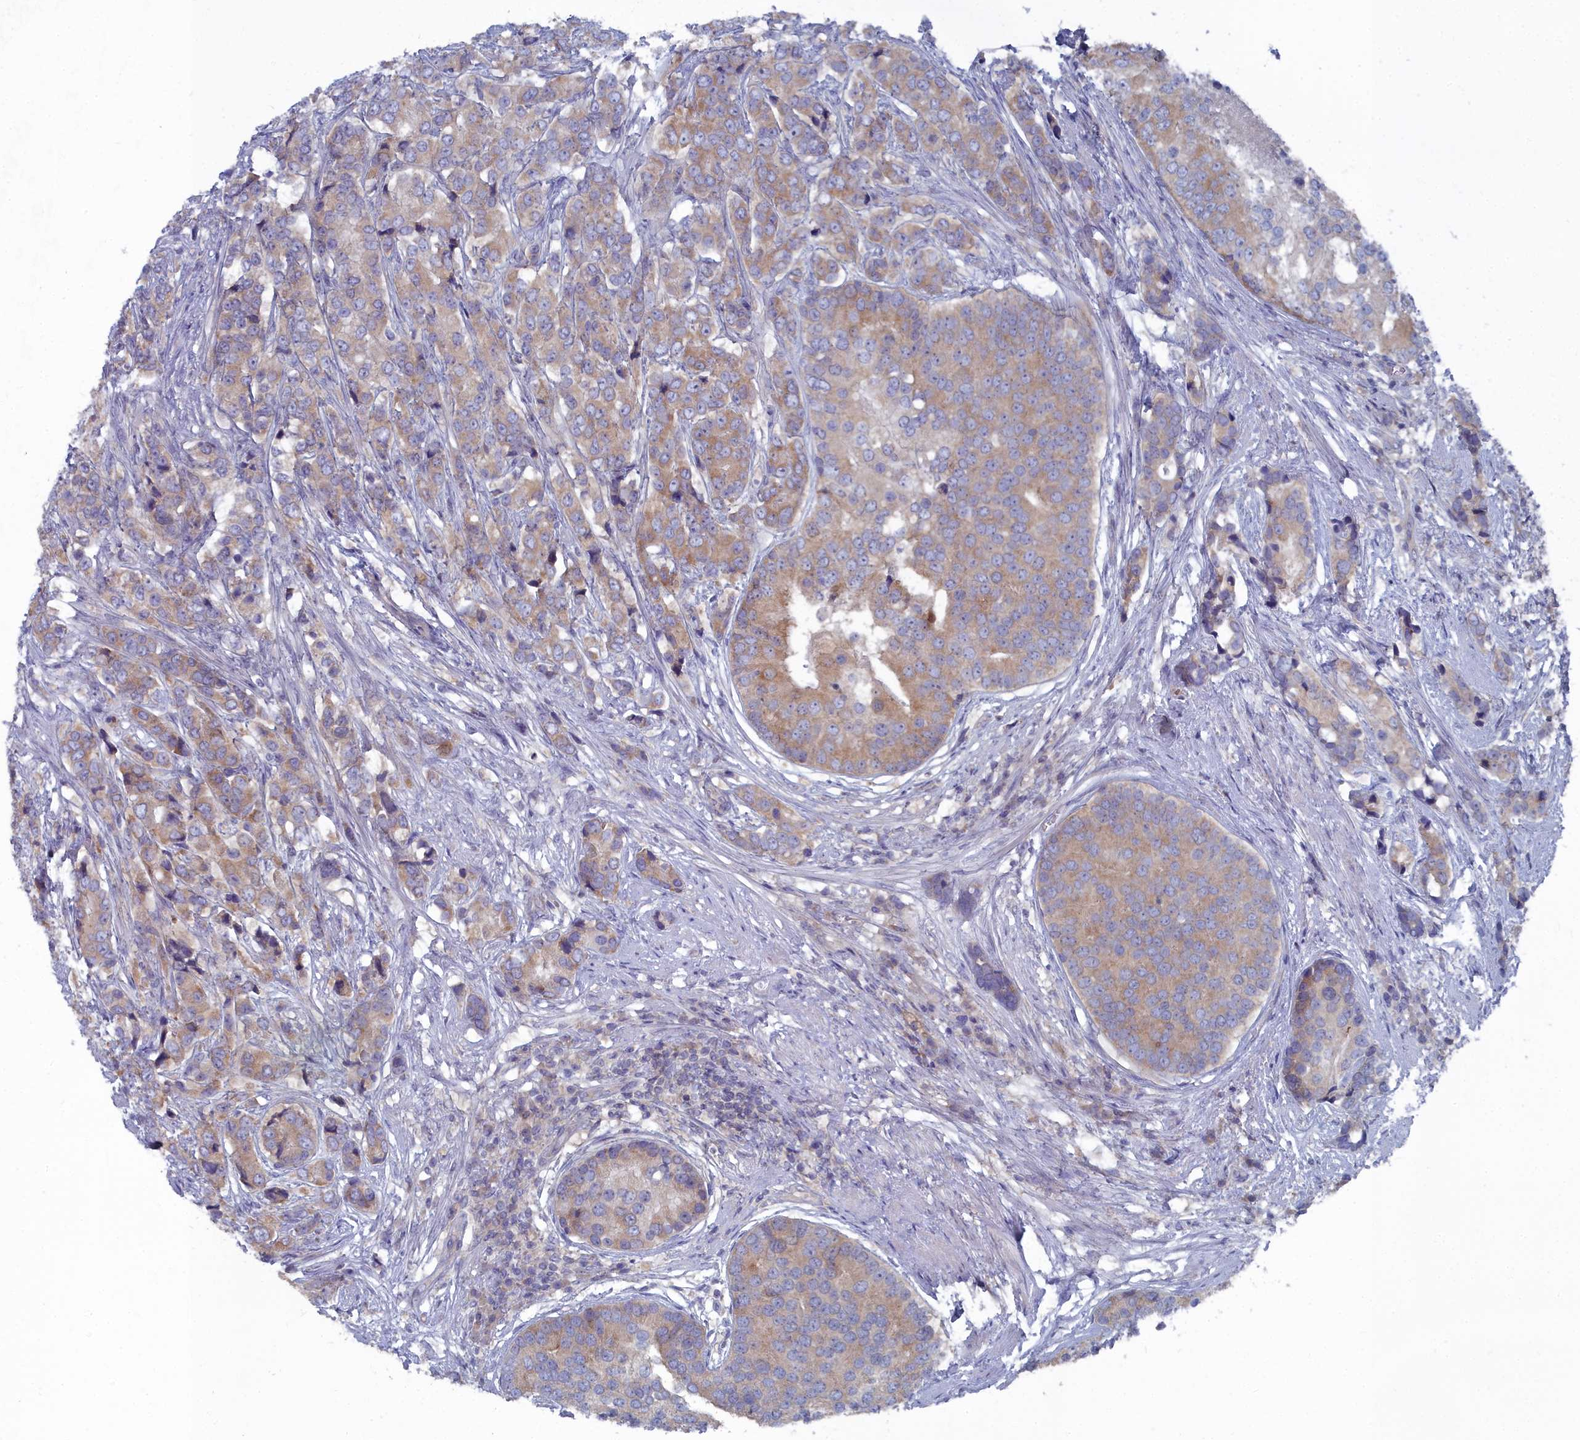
{"staining": {"intensity": "moderate", "quantity": "25%-75%", "location": "cytoplasmic/membranous"}, "tissue": "prostate cancer", "cell_type": "Tumor cells", "image_type": "cancer", "snomed": [{"axis": "morphology", "description": "Adenocarcinoma, High grade"}, {"axis": "topography", "description": "Prostate"}], "caption": "Prostate adenocarcinoma (high-grade) tissue displays moderate cytoplasmic/membranous staining in about 25%-75% of tumor cells, visualized by immunohistochemistry. Nuclei are stained in blue.", "gene": "CCDC149", "patient": {"sex": "male", "age": 62}}